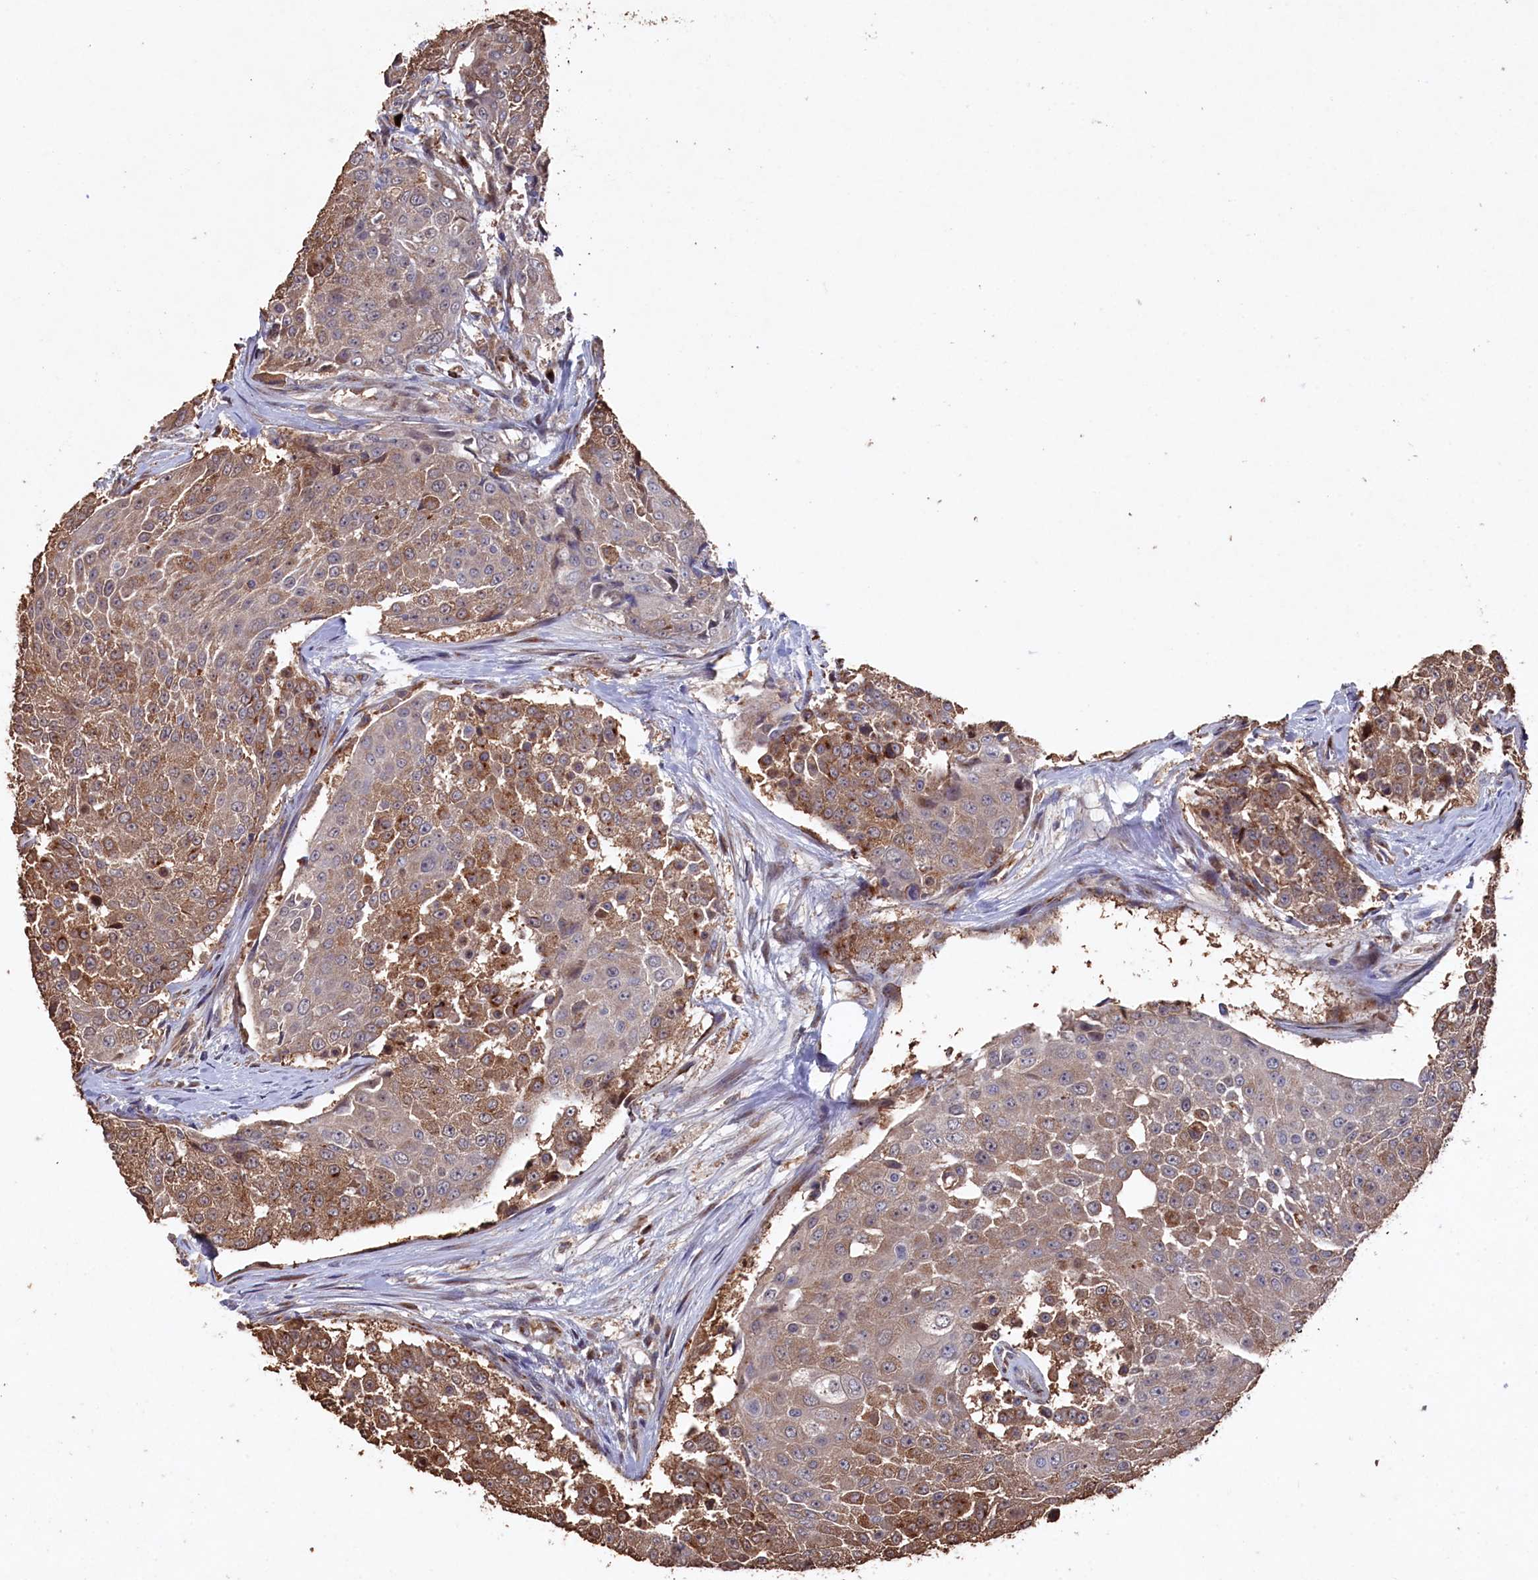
{"staining": {"intensity": "moderate", "quantity": "25%-75%", "location": "cytoplasmic/membranous"}, "tissue": "urothelial cancer", "cell_type": "Tumor cells", "image_type": "cancer", "snomed": [{"axis": "morphology", "description": "Urothelial carcinoma, High grade"}, {"axis": "topography", "description": "Urinary bladder"}], "caption": "Urothelial cancer stained for a protein (brown) demonstrates moderate cytoplasmic/membranous positive positivity in approximately 25%-75% of tumor cells.", "gene": "NAA60", "patient": {"sex": "female", "age": 63}}